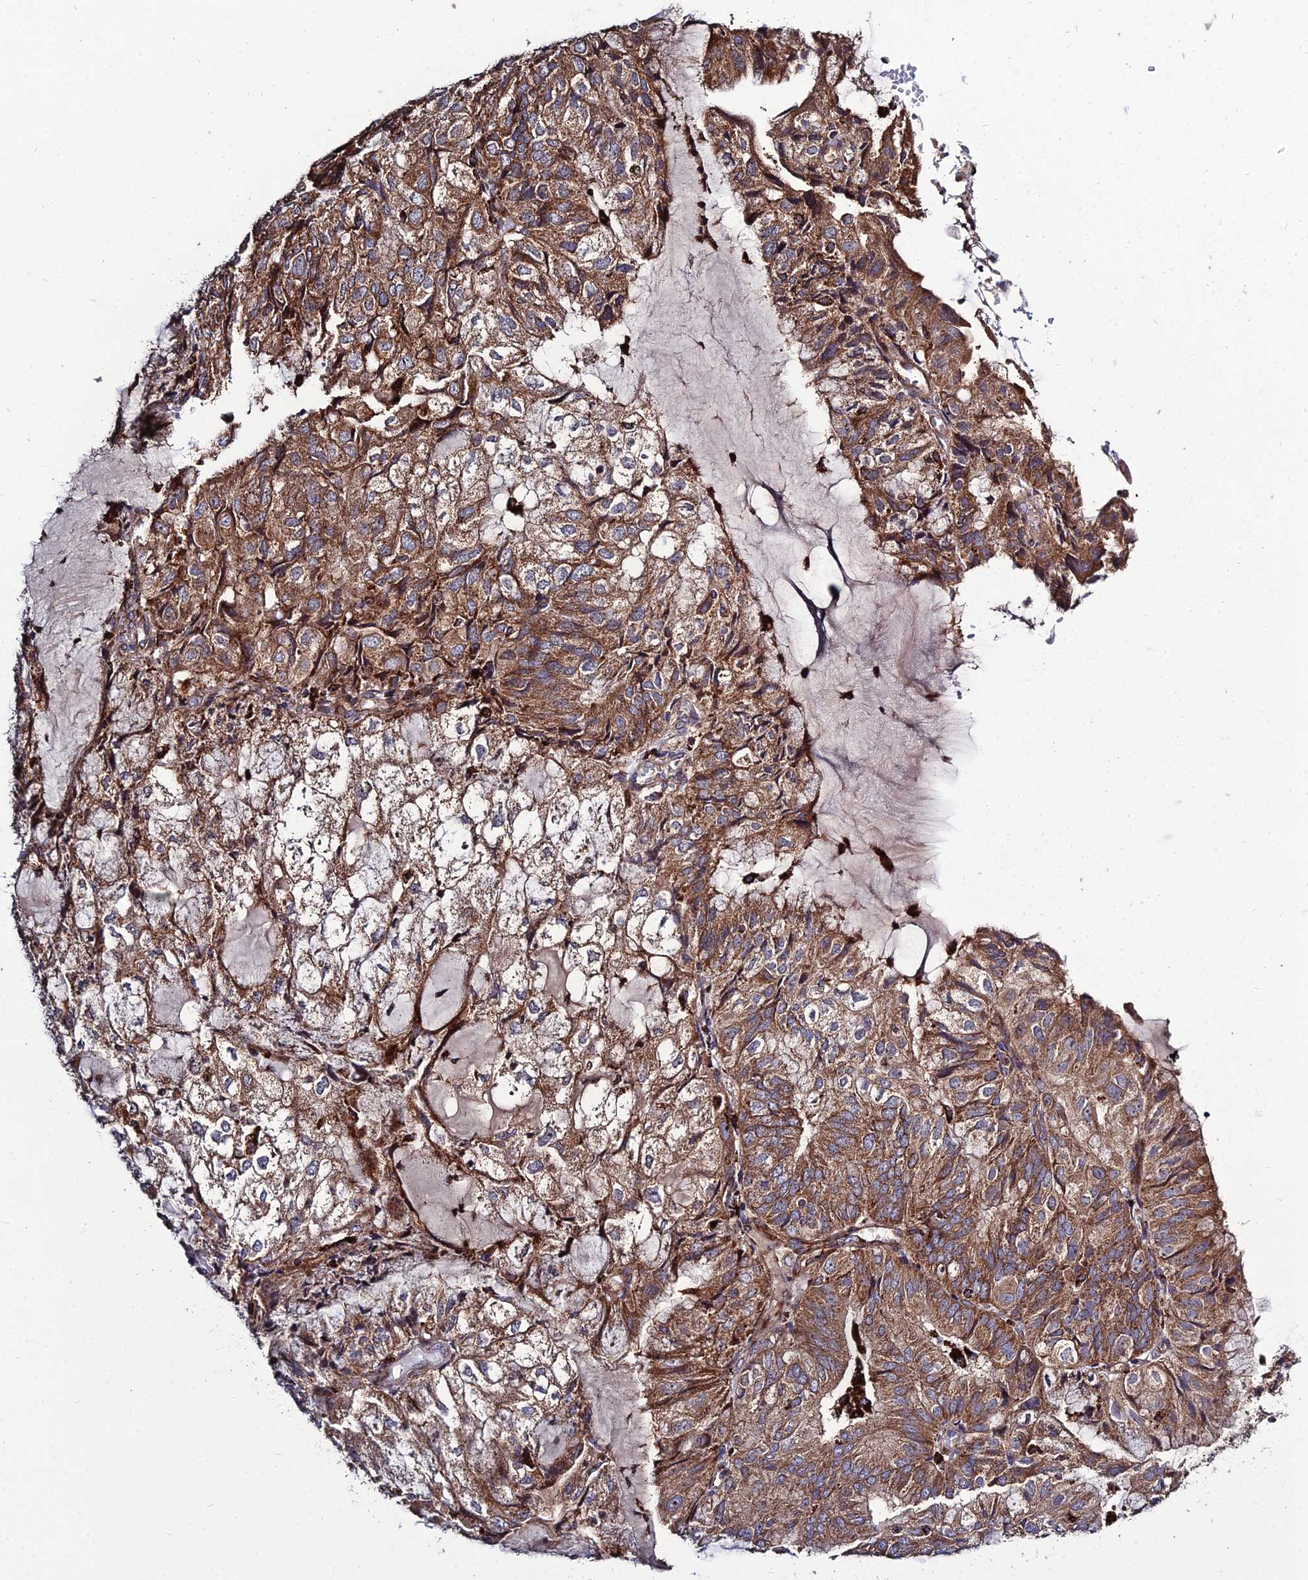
{"staining": {"intensity": "moderate", "quantity": ">75%", "location": "cytoplasmic/membranous"}, "tissue": "endometrial cancer", "cell_type": "Tumor cells", "image_type": "cancer", "snomed": [{"axis": "morphology", "description": "Adenocarcinoma, NOS"}, {"axis": "topography", "description": "Endometrium"}], "caption": "Tumor cells demonstrate moderate cytoplasmic/membranous staining in approximately >75% of cells in endometrial cancer.", "gene": "RIC8B", "patient": {"sex": "female", "age": 81}}